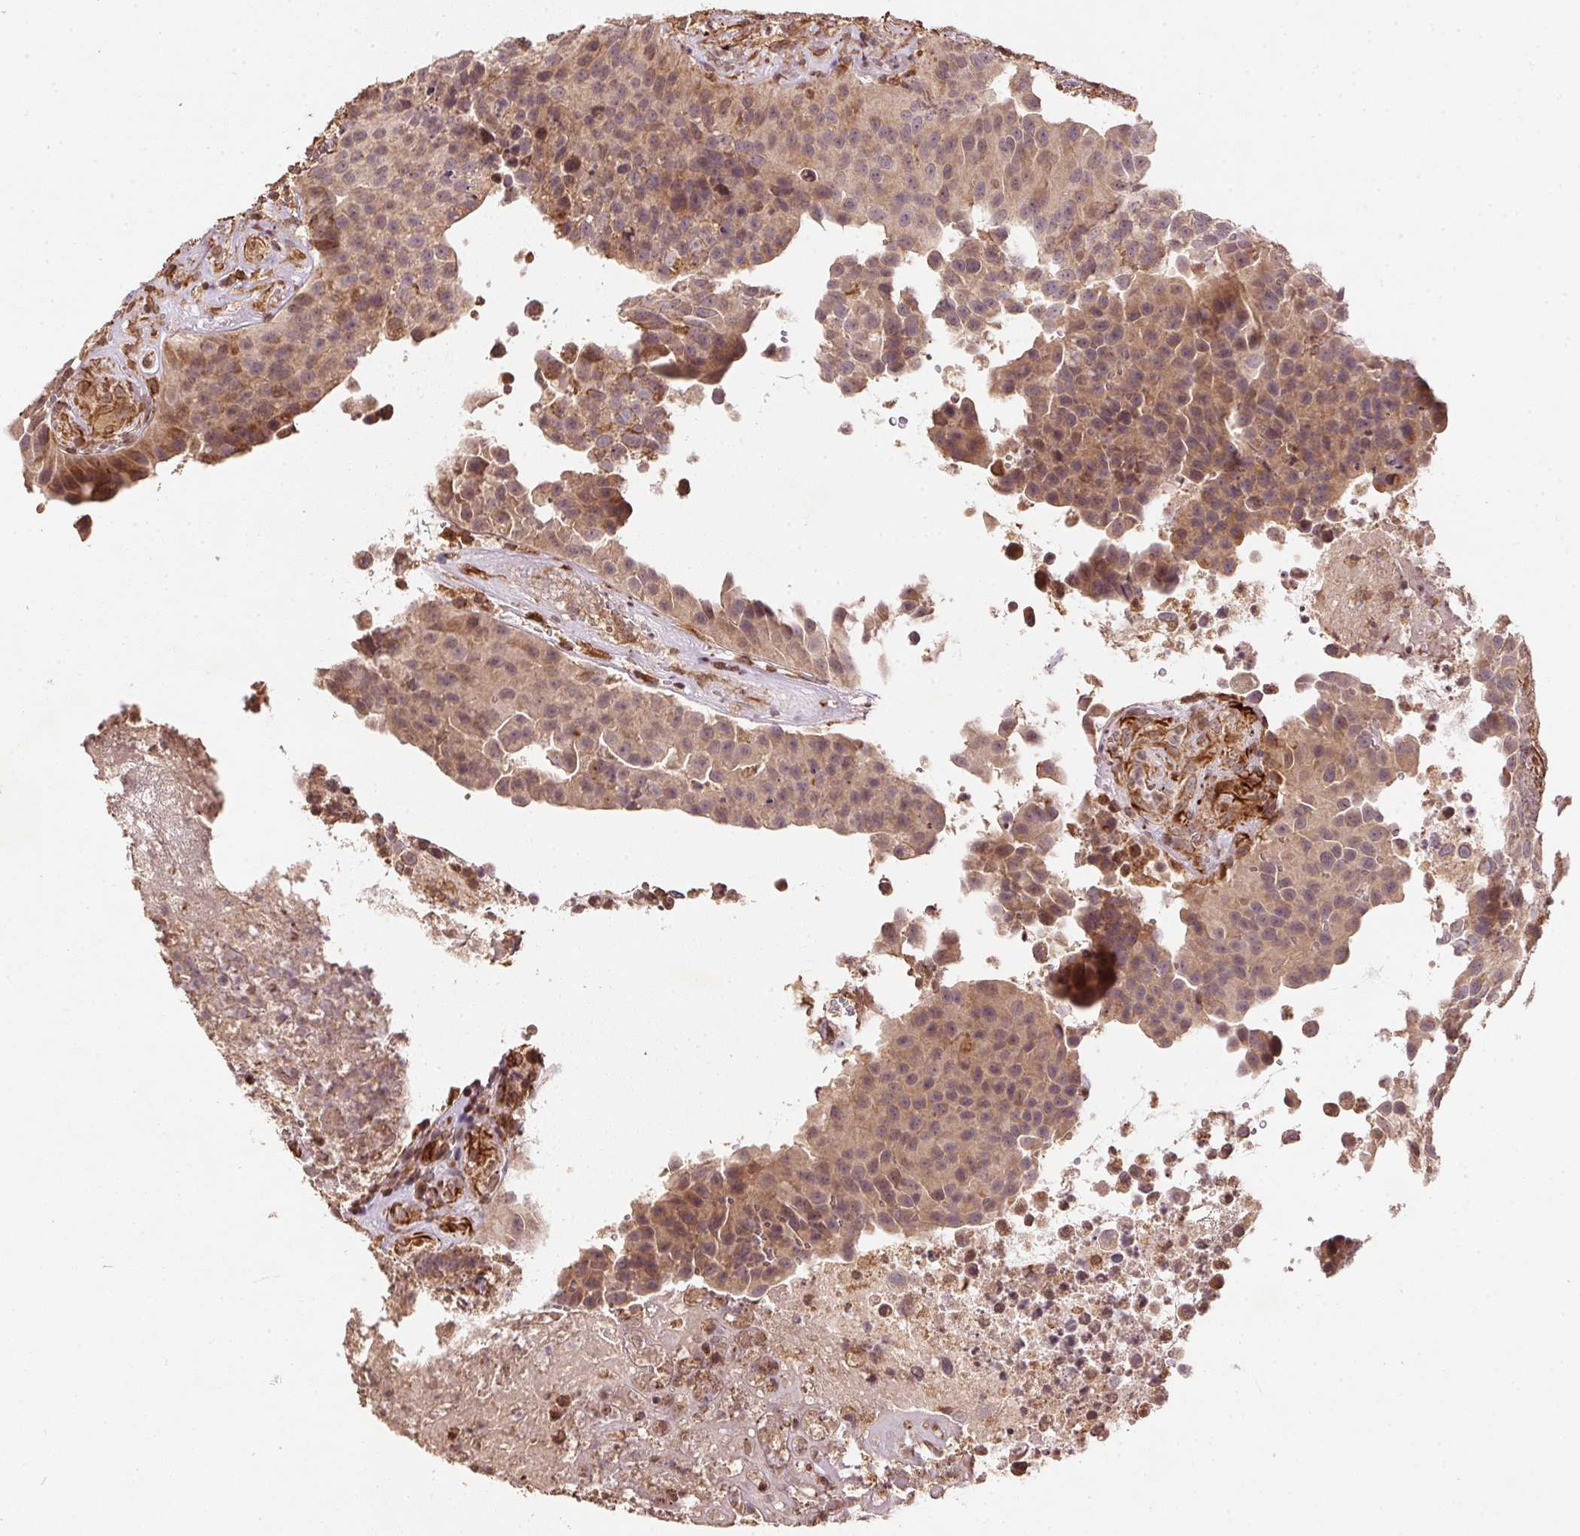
{"staining": {"intensity": "weak", "quantity": ">75%", "location": "cytoplasmic/membranous"}, "tissue": "urothelial cancer", "cell_type": "Tumor cells", "image_type": "cancer", "snomed": [{"axis": "morphology", "description": "Urothelial carcinoma, Low grade"}, {"axis": "topography", "description": "Urinary bladder"}], "caption": "A low amount of weak cytoplasmic/membranous staining is seen in approximately >75% of tumor cells in urothelial carcinoma (low-grade) tissue.", "gene": "SPRED2", "patient": {"sex": "male", "age": 76}}